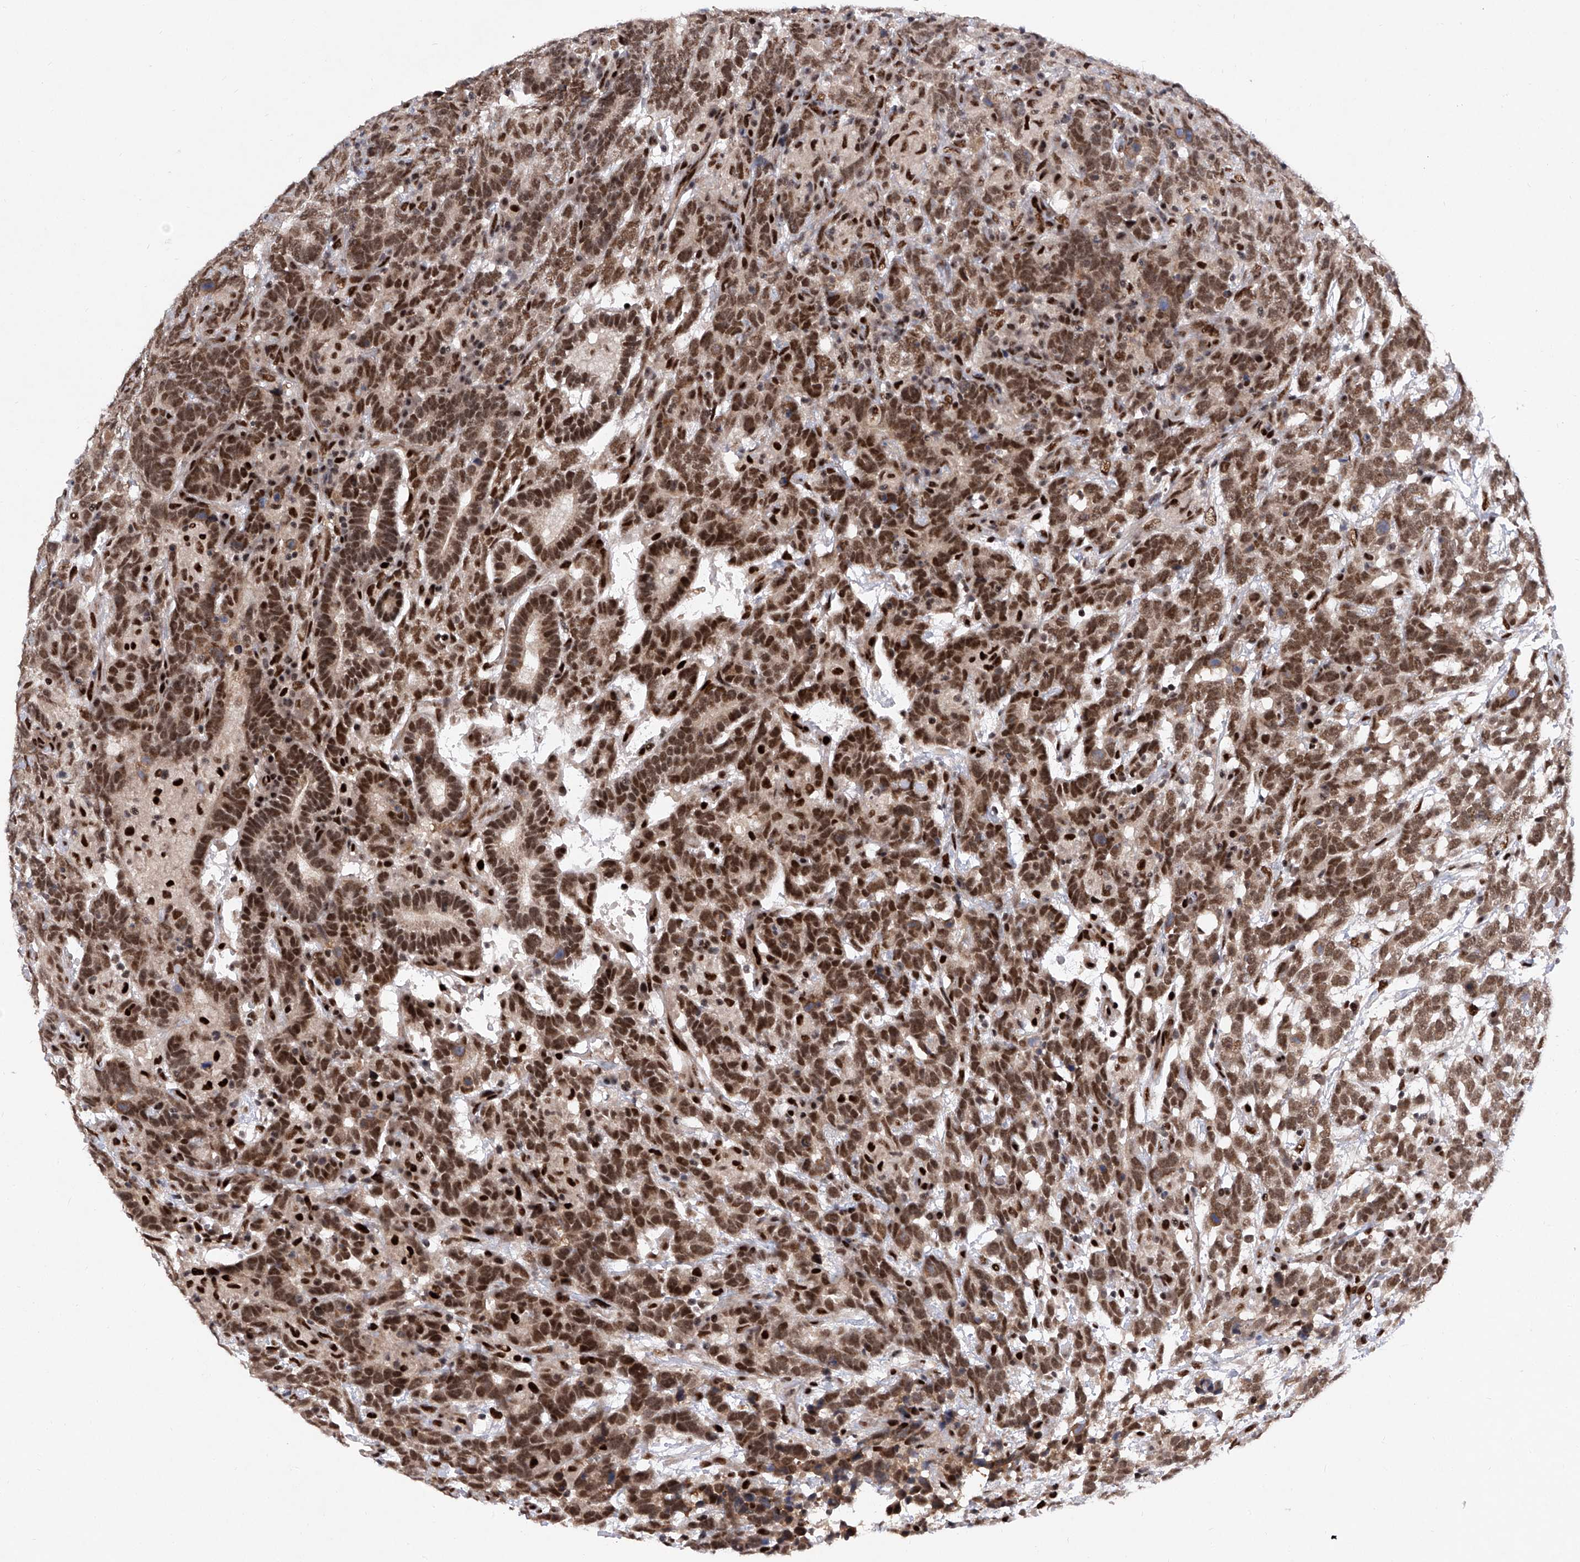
{"staining": {"intensity": "strong", "quantity": ">75%", "location": "nuclear"}, "tissue": "testis cancer", "cell_type": "Tumor cells", "image_type": "cancer", "snomed": [{"axis": "morphology", "description": "Carcinoma, Embryonal, NOS"}, {"axis": "topography", "description": "Testis"}], "caption": "High-power microscopy captured an IHC photomicrograph of testis embryonal carcinoma, revealing strong nuclear staining in approximately >75% of tumor cells.", "gene": "RAD54L", "patient": {"sex": "male", "age": 26}}